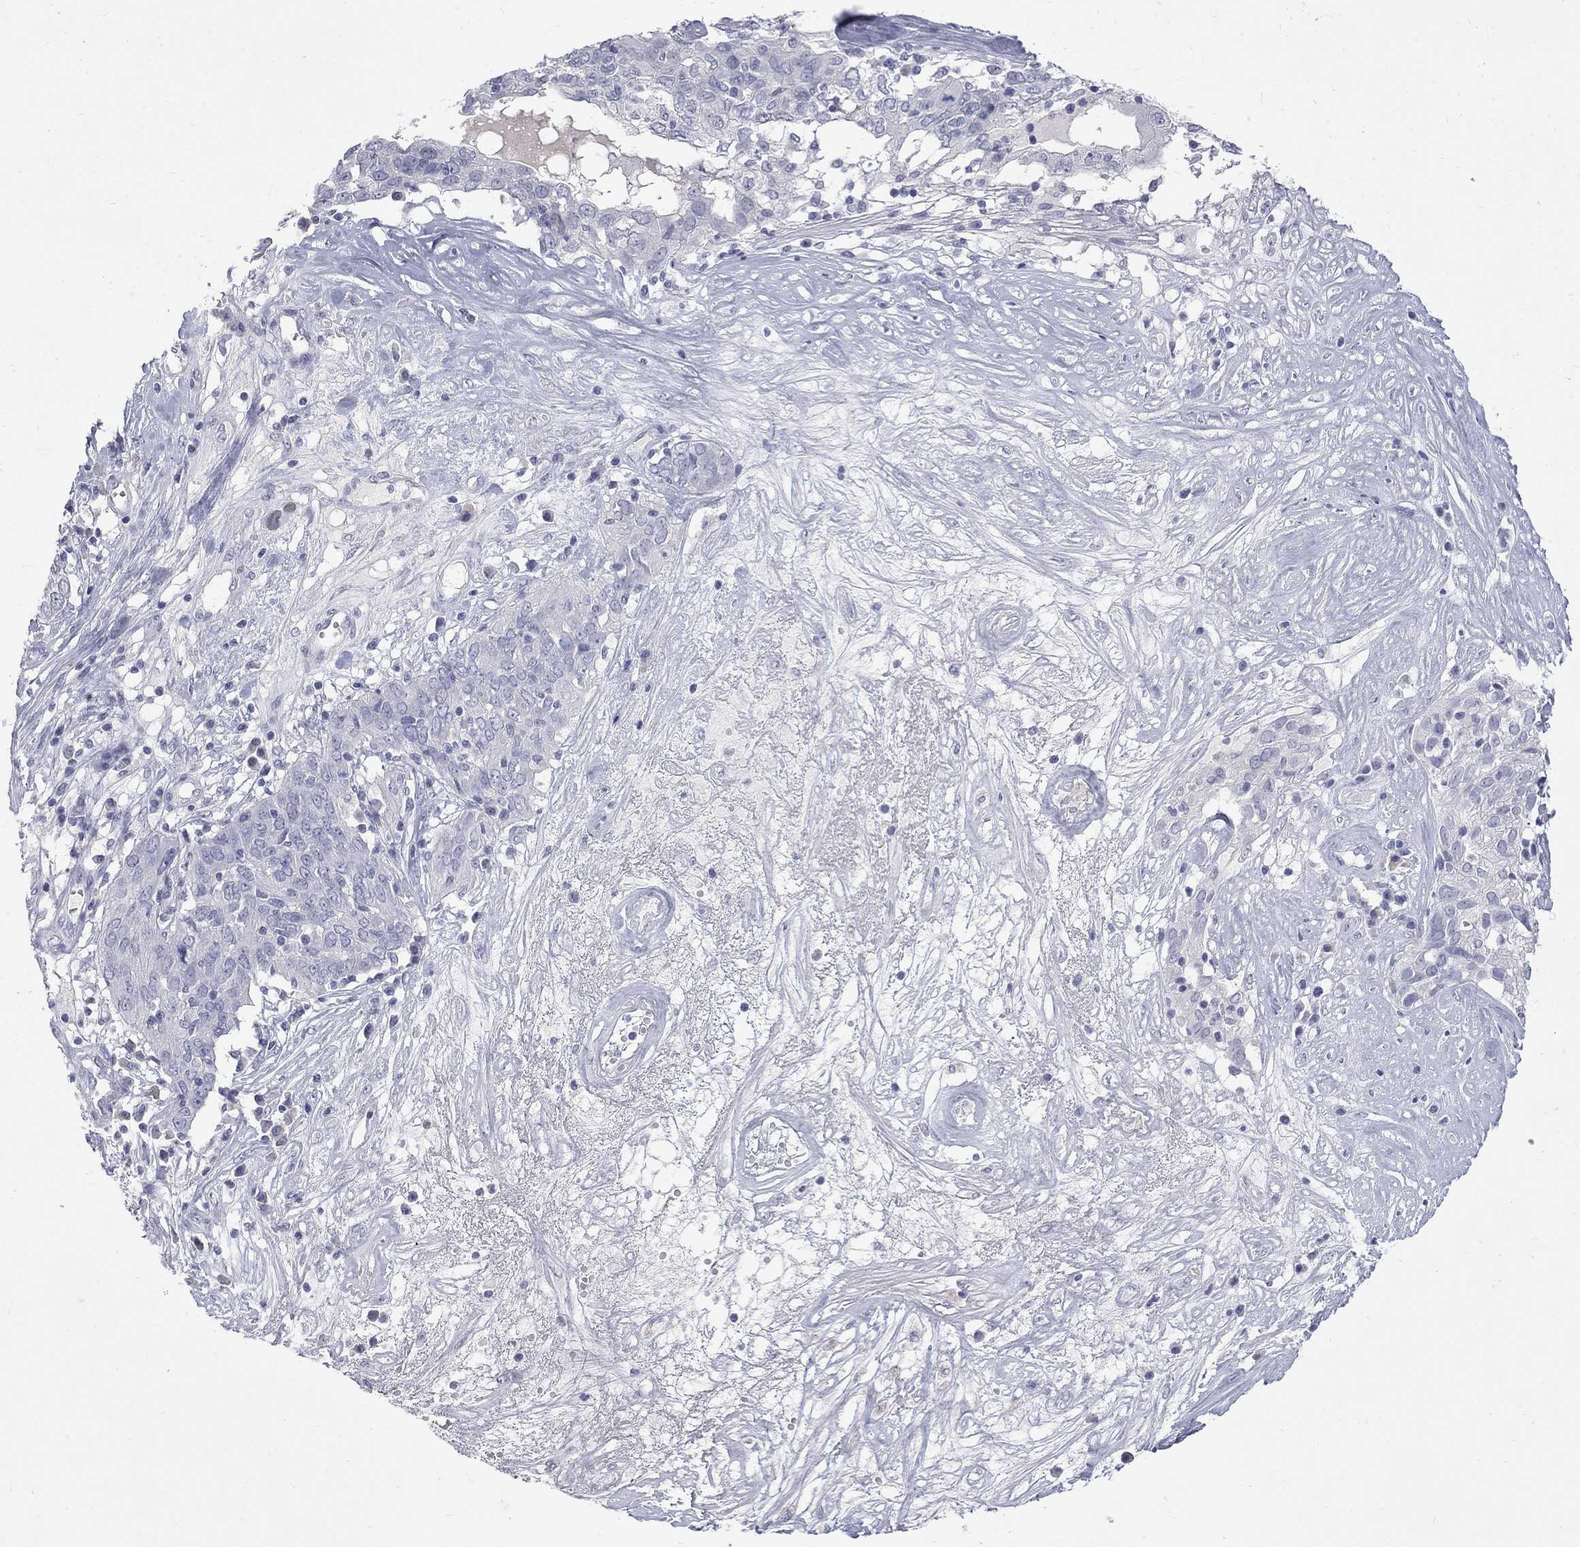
{"staining": {"intensity": "negative", "quantity": "none", "location": "none"}, "tissue": "ovarian cancer", "cell_type": "Tumor cells", "image_type": "cancer", "snomed": [{"axis": "morphology", "description": "Carcinoma, endometroid"}, {"axis": "topography", "description": "Ovary"}], "caption": "Protein analysis of ovarian cancer shows no significant positivity in tumor cells.", "gene": "CTNND2", "patient": {"sex": "female", "age": 50}}